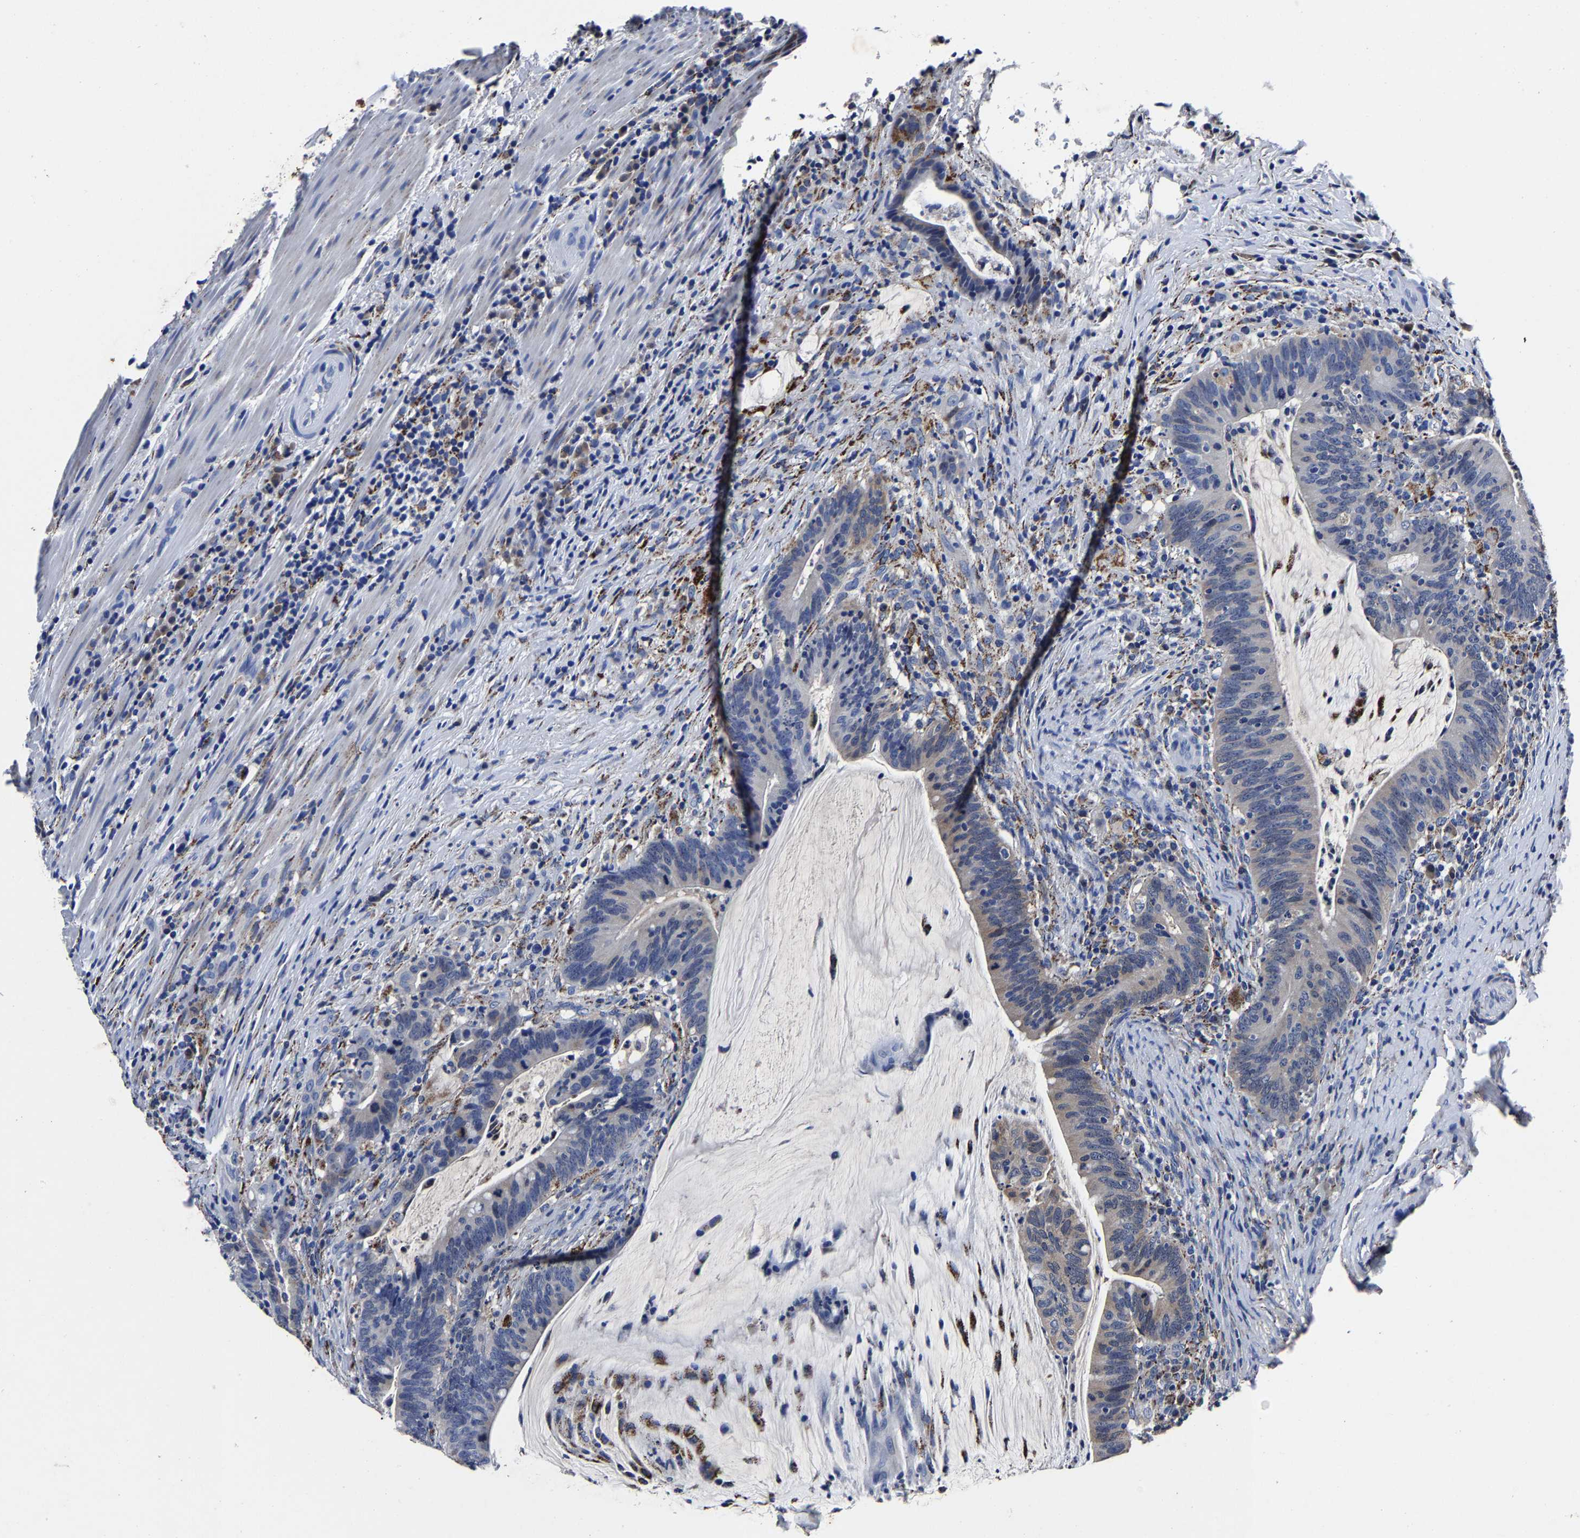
{"staining": {"intensity": "negative", "quantity": "none", "location": "none"}, "tissue": "colorectal cancer", "cell_type": "Tumor cells", "image_type": "cancer", "snomed": [{"axis": "morphology", "description": "Adenocarcinoma, NOS"}, {"axis": "topography", "description": "Colon"}], "caption": "This micrograph is of adenocarcinoma (colorectal) stained with immunohistochemistry (IHC) to label a protein in brown with the nuclei are counter-stained blue. There is no staining in tumor cells.", "gene": "PSPH", "patient": {"sex": "female", "age": 66}}